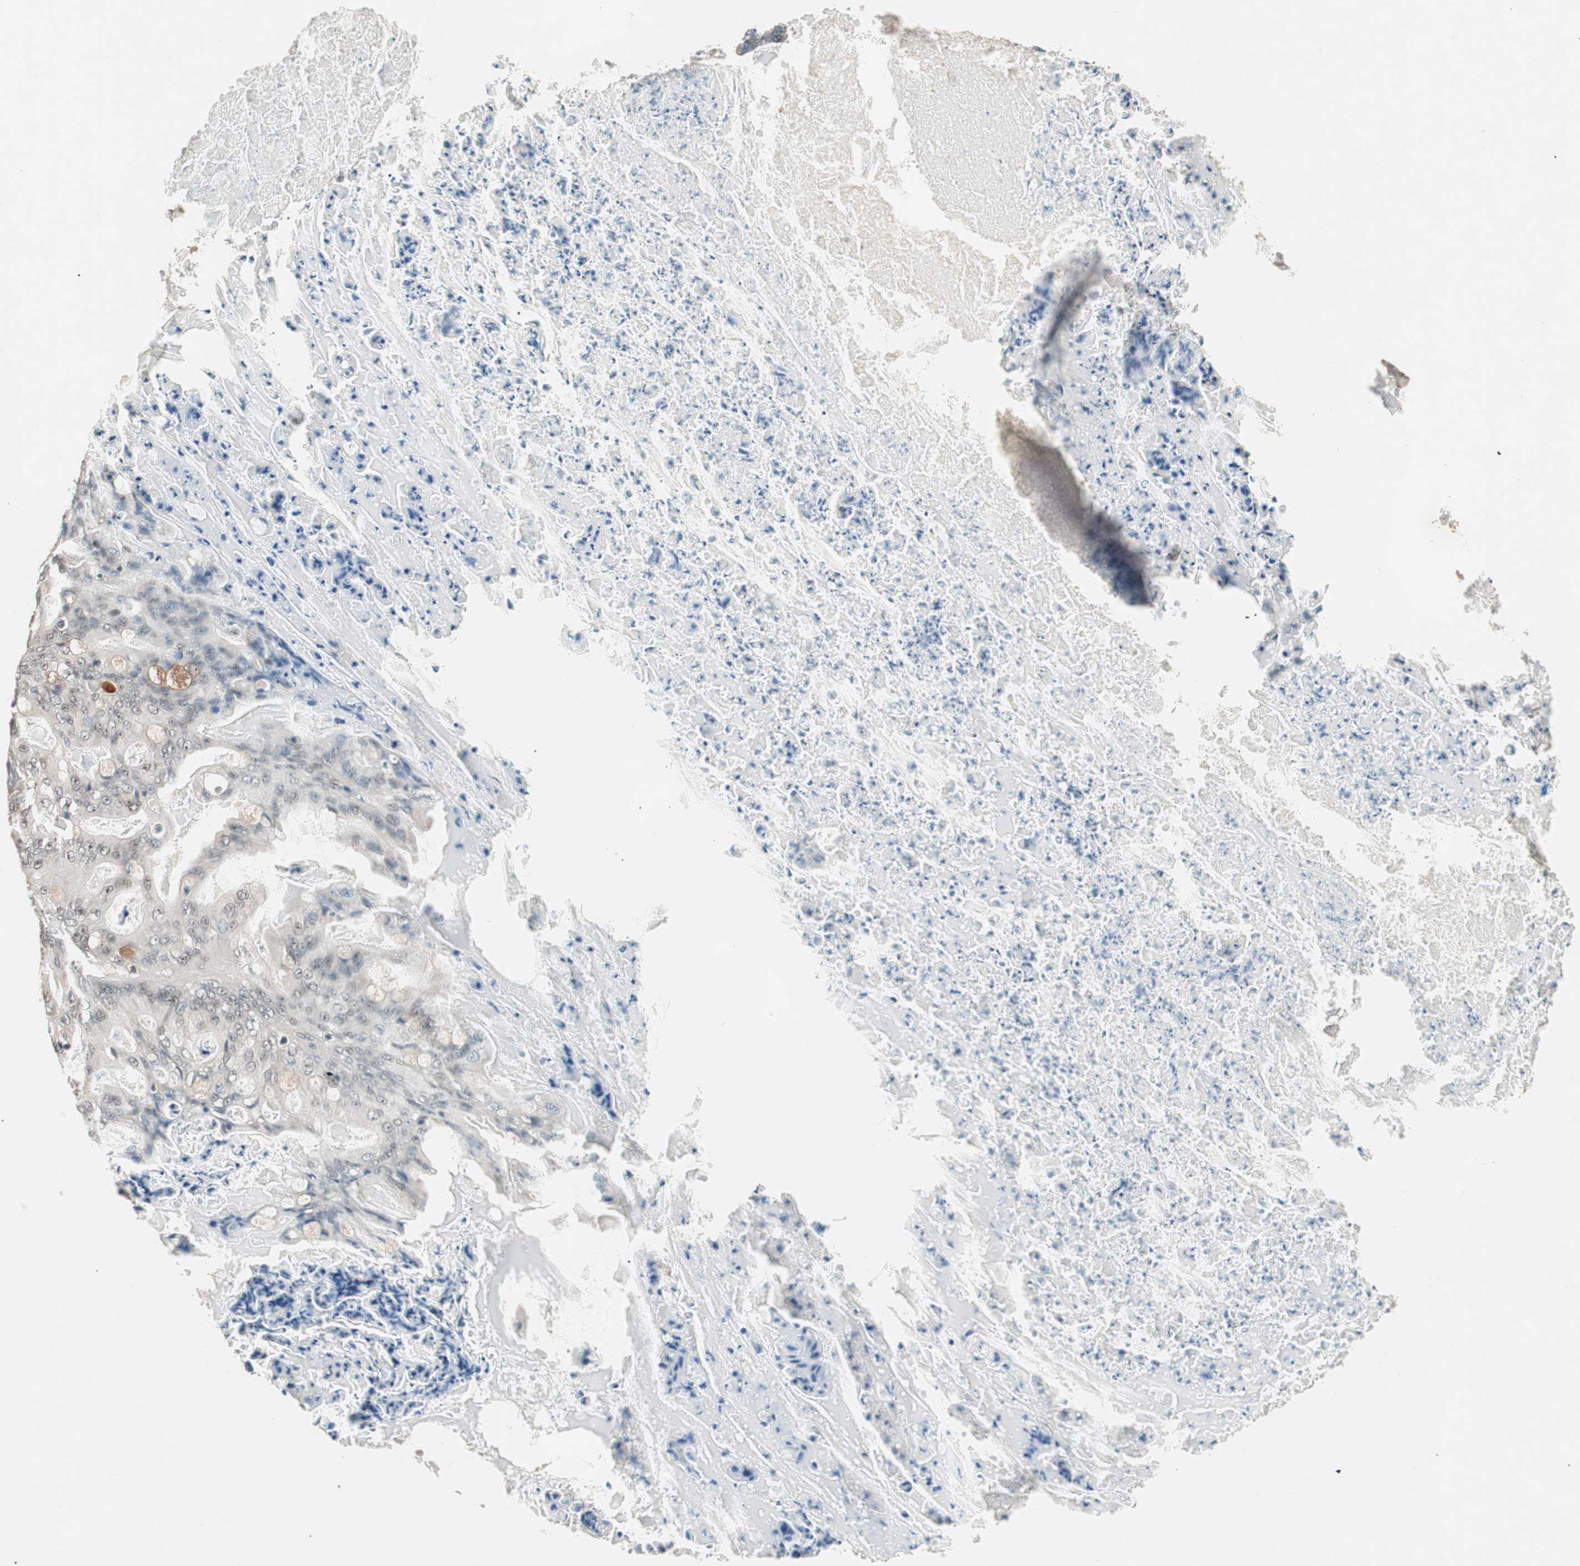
{"staining": {"intensity": "weak", "quantity": "25%-75%", "location": "nuclear"}, "tissue": "ovarian cancer", "cell_type": "Tumor cells", "image_type": "cancer", "snomed": [{"axis": "morphology", "description": "Cystadenocarcinoma, mucinous, NOS"}, {"axis": "topography", "description": "Ovary"}], "caption": "This micrograph demonstrates immunohistochemistry staining of ovarian cancer, with low weak nuclear expression in approximately 25%-75% of tumor cells.", "gene": "NFRKB", "patient": {"sex": "female", "age": 36}}